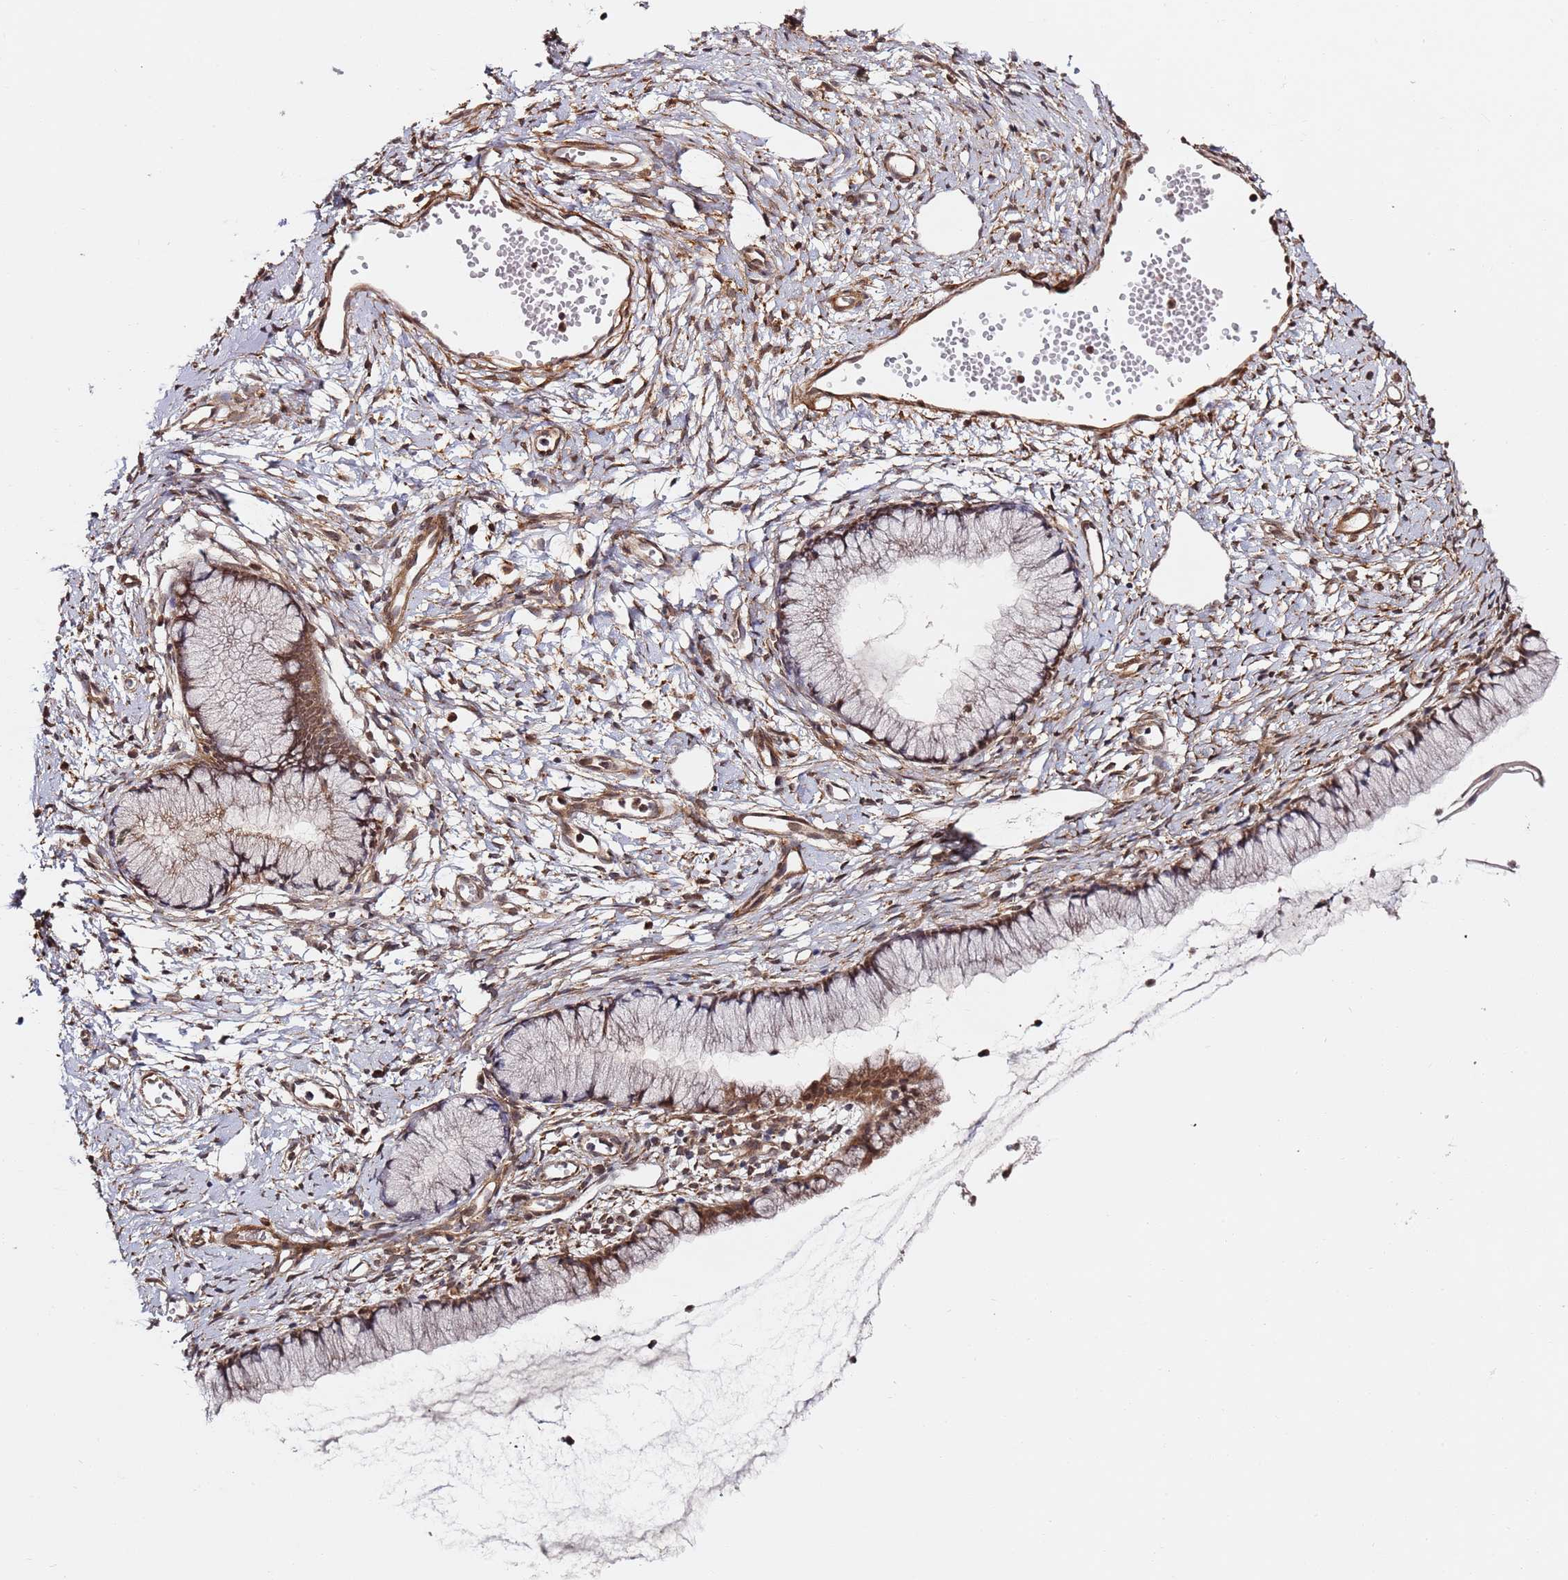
{"staining": {"intensity": "moderate", "quantity": "25%-75%", "location": "cytoplasmic/membranous"}, "tissue": "cervix", "cell_type": "Glandular cells", "image_type": "normal", "snomed": [{"axis": "morphology", "description": "Normal tissue, NOS"}, {"axis": "topography", "description": "Cervix"}], "caption": "DAB (3,3'-diaminobenzidine) immunohistochemical staining of benign human cervix reveals moderate cytoplasmic/membranous protein expression in approximately 25%-75% of glandular cells.", "gene": "PRKAB2", "patient": {"sex": "female", "age": 40}}